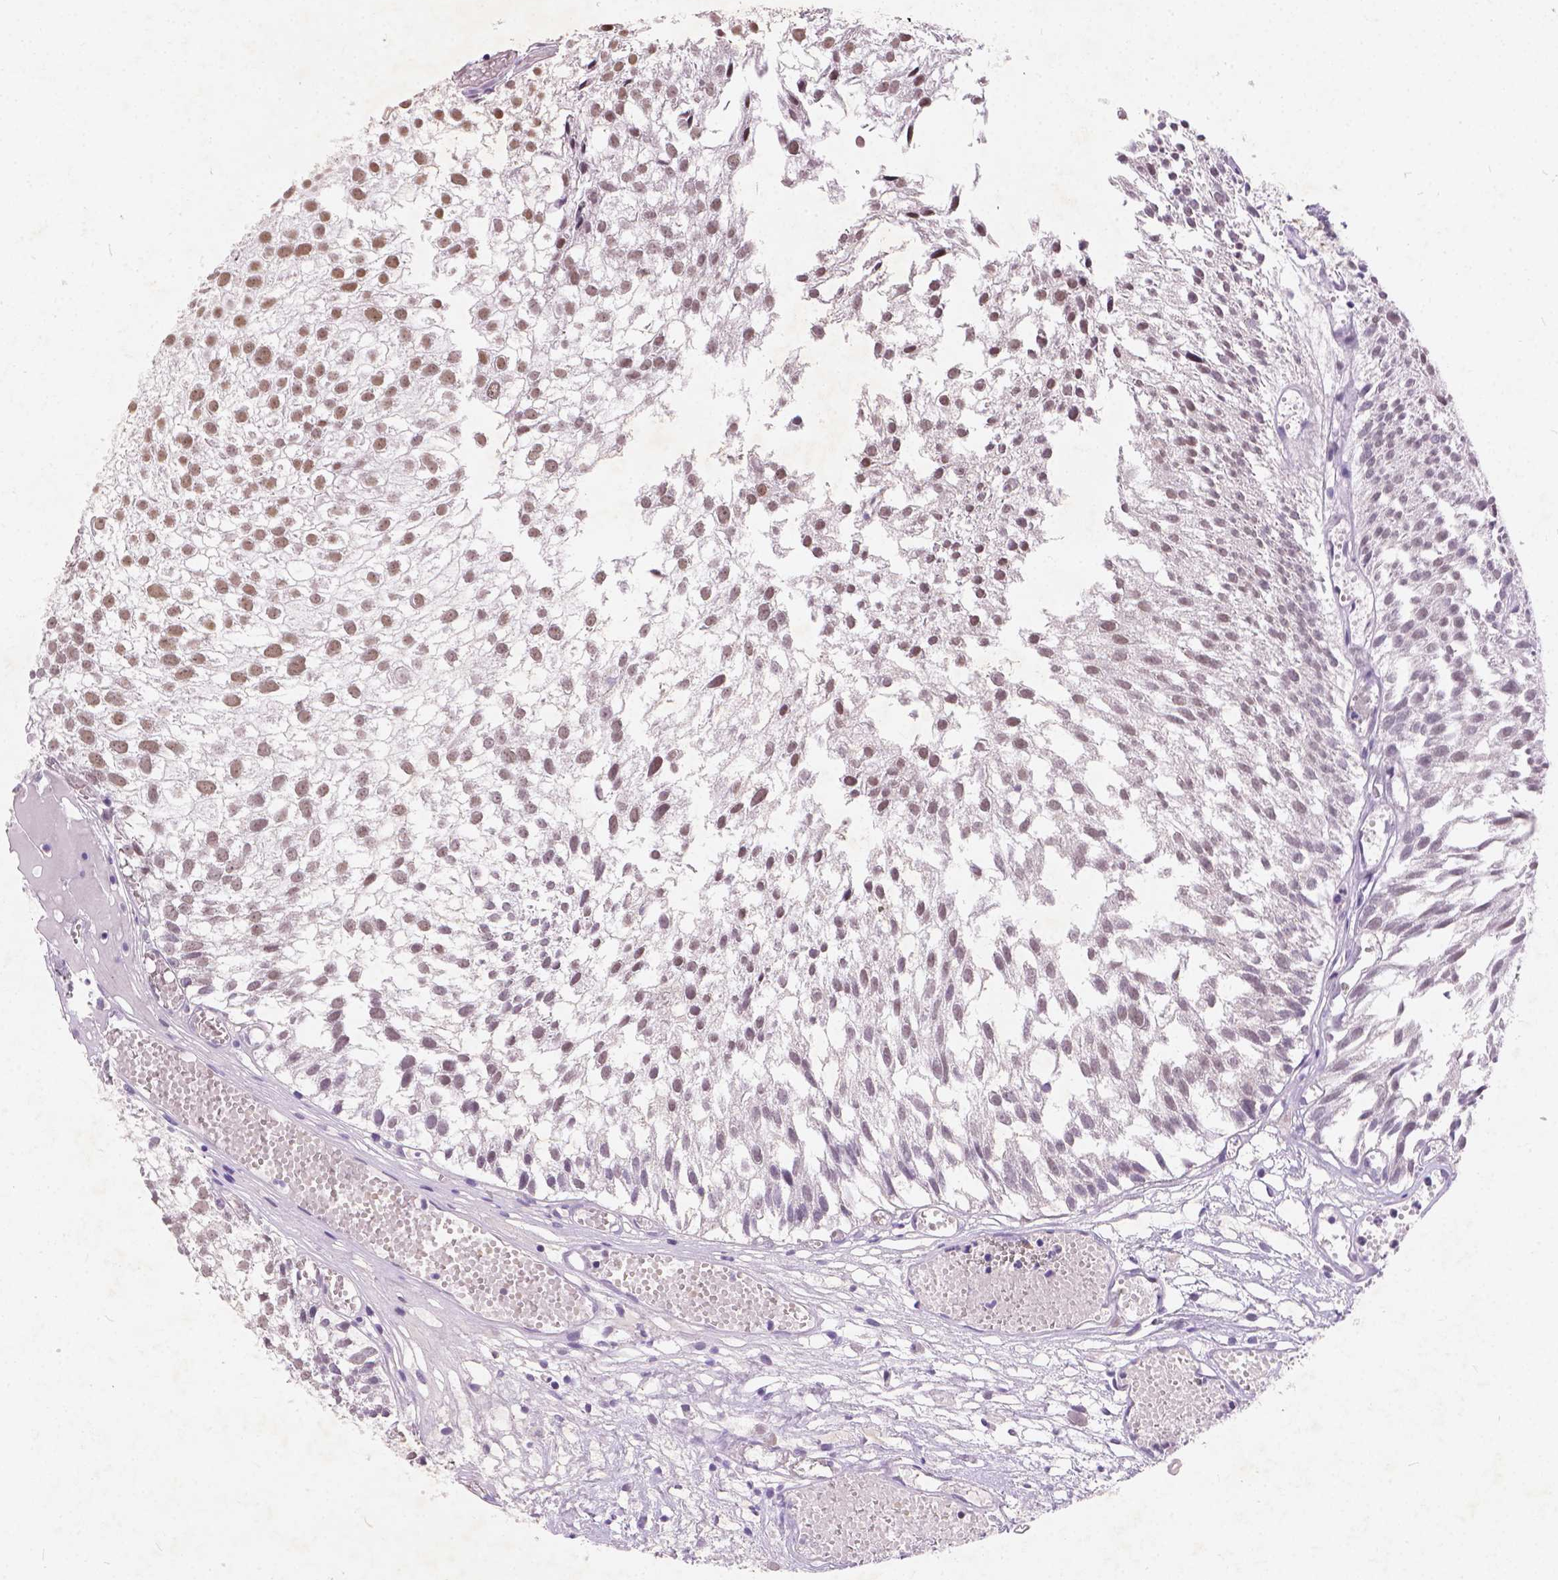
{"staining": {"intensity": "weak", "quantity": ">75%", "location": "nuclear"}, "tissue": "urothelial cancer", "cell_type": "Tumor cells", "image_type": "cancer", "snomed": [{"axis": "morphology", "description": "Urothelial carcinoma, Low grade"}, {"axis": "topography", "description": "Urinary bladder"}], "caption": "Approximately >75% of tumor cells in human urothelial cancer display weak nuclear protein staining as visualized by brown immunohistochemical staining.", "gene": "FAM53A", "patient": {"sex": "male", "age": 79}}